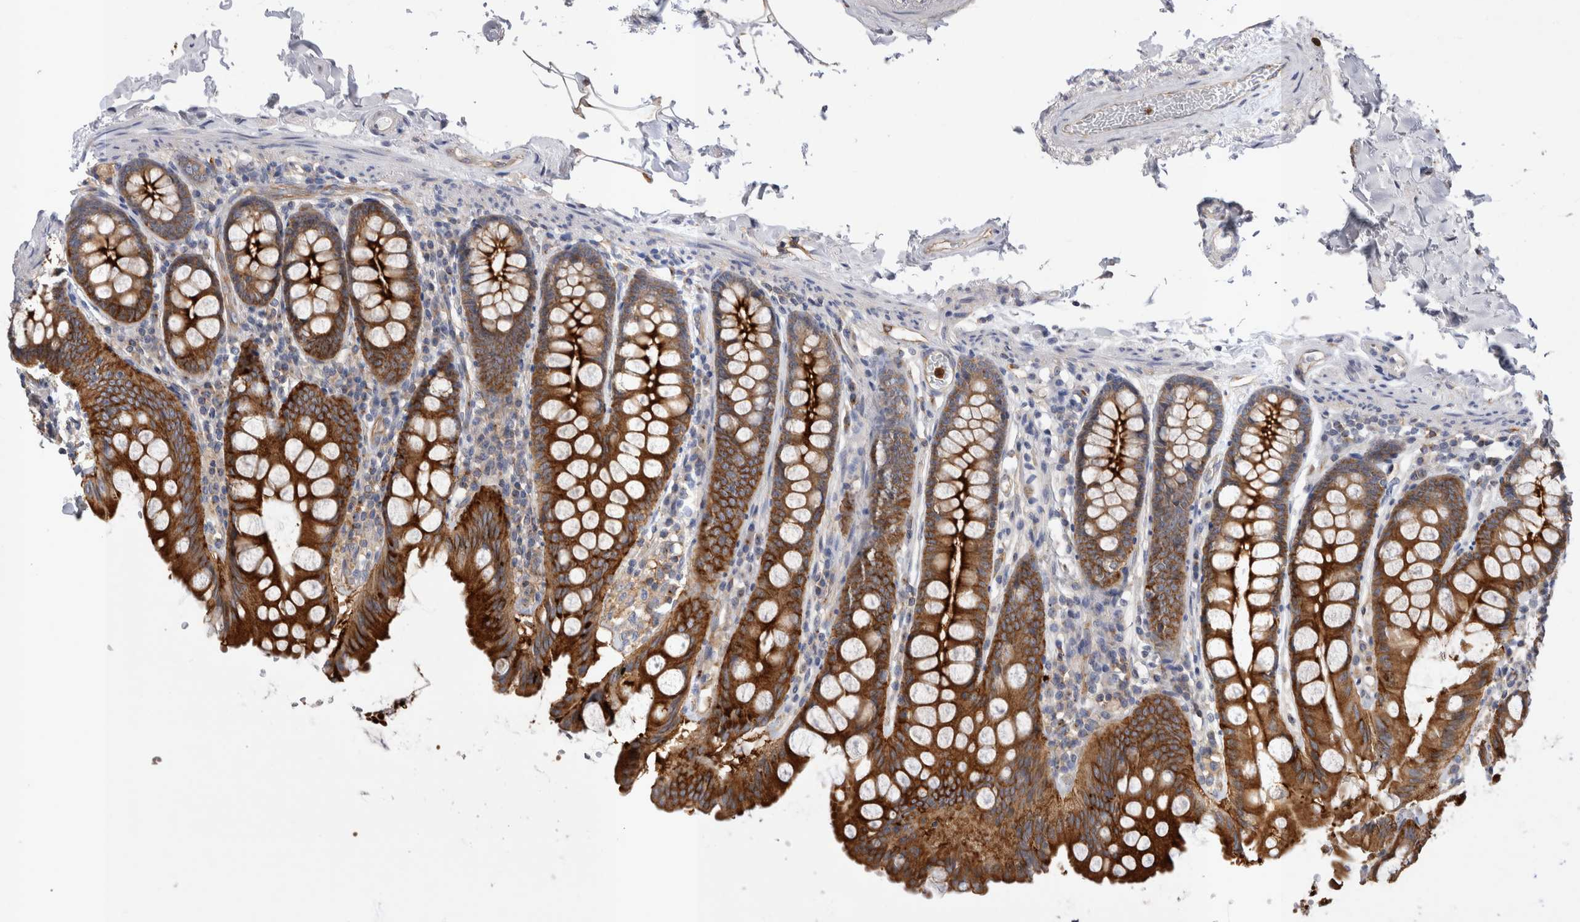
{"staining": {"intensity": "moderate", "quantity": "25%-75%", "location": "cytoplasmic/membranous"}, "tissue": "colon", "cell_type": "Endothelial cells", "image_type": "normal", "snomed": [{"axis": "morphology", "description": "Normal tissue, NOS"}, {"axis": "topography", "description": "Colon"}, {"axis": "topography", "description": "Peripheral nerve tissue"}], "caption": "Immunohistochemistry (IHC) photomicrograph of benign colon stained for a protein (brown), which shows medium levels of moderate cytoplasmic/membranous positivity in about 25%-75% of endothelial cells.", "gene": "RAB11FIP1", "patient": {"sex": "female", "age": 61}}